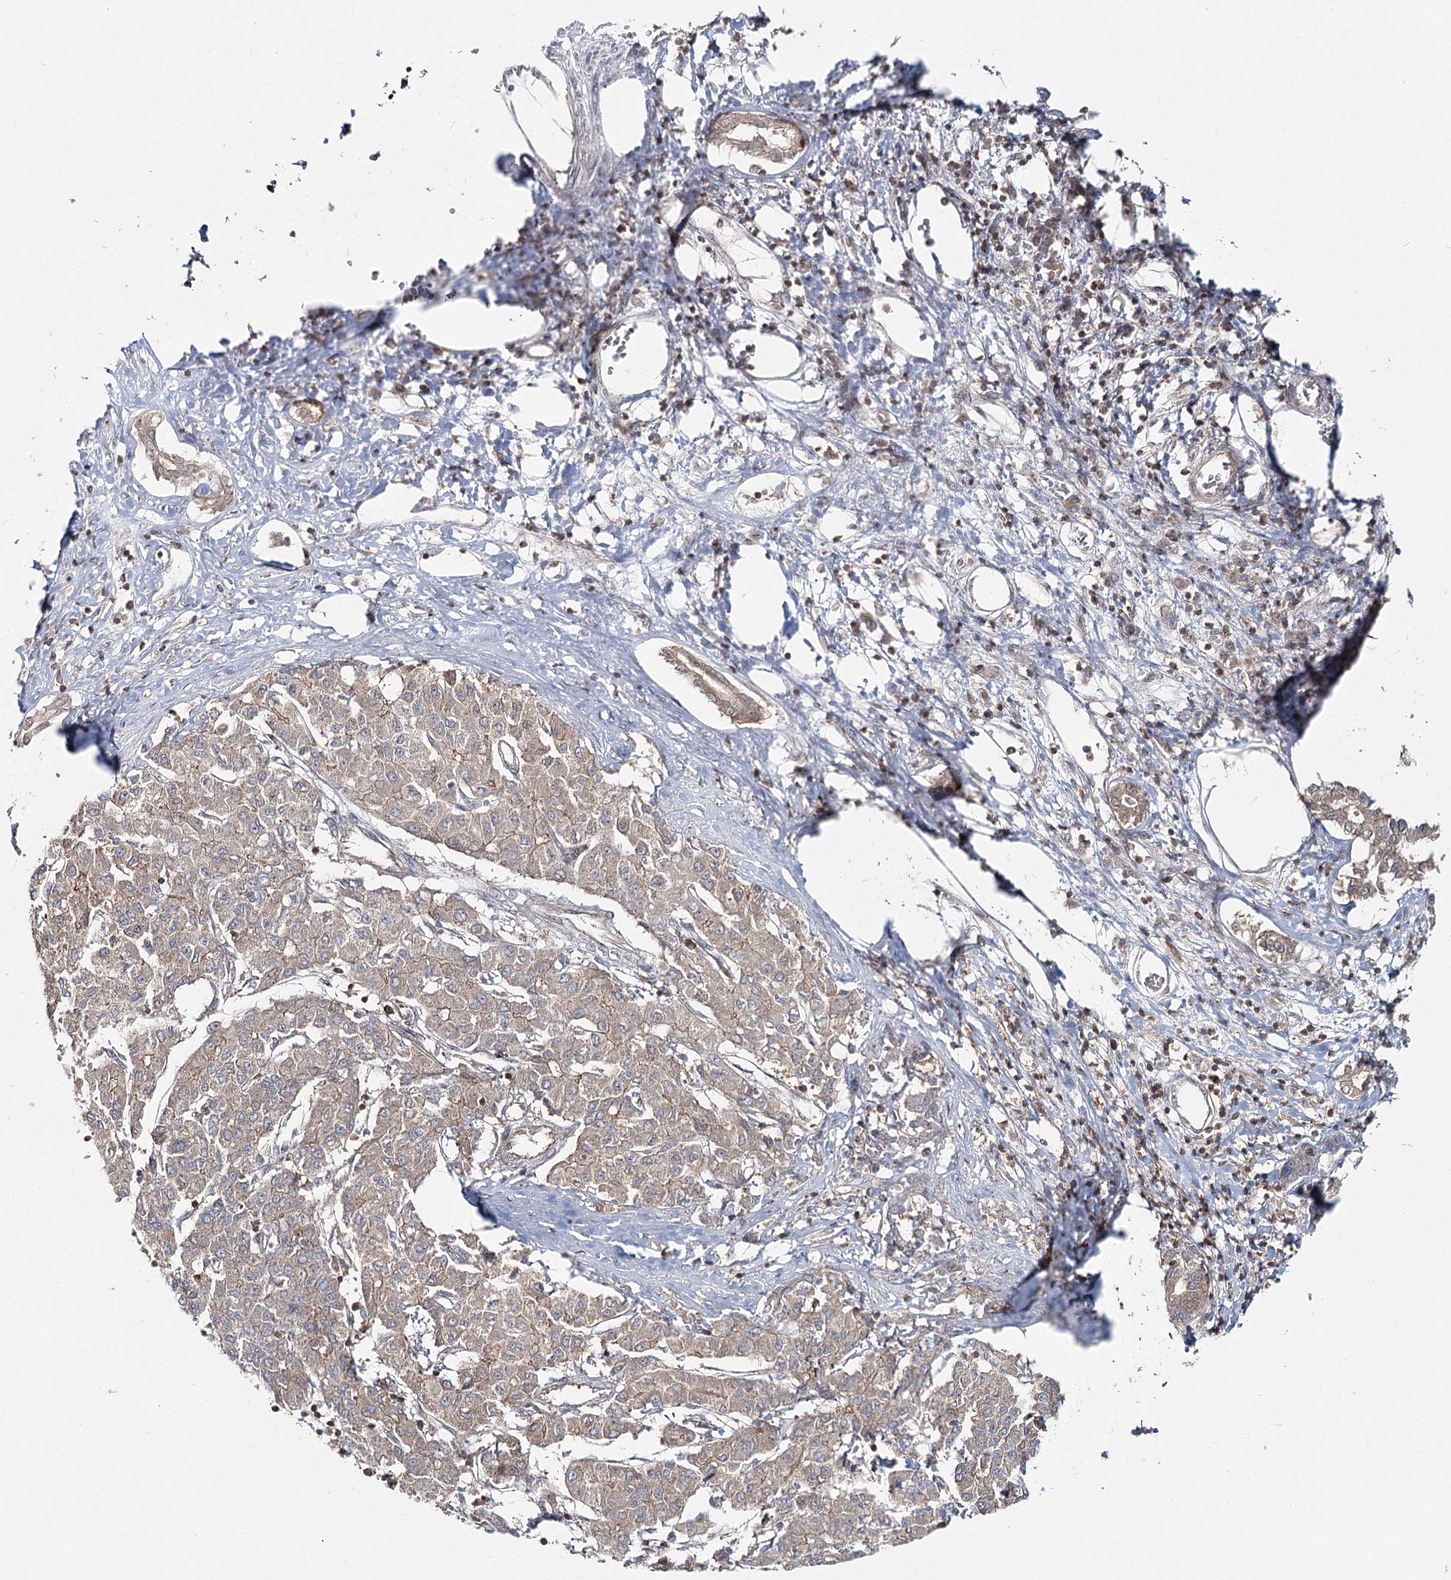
{"staining": {"intensity": "negative", "quantity": "none", "location": "none"}, "tissue": "liver cancer", "cell_type": "Tumor cells", "image_type": "cancer", "snomed": [{"axis": "morphology", "description": "Carcinoma, Hepatocellular, NOS"}, {"axis": "topography", "description": "Liver"}], "caption": "IHC histopathology image of neoplastic tissue: human liver cancer stained with DAB reveals no significant protein staining in tumor cells.", "gene": "FAM120B", "patient": {"sex": "male", "age": 65}}